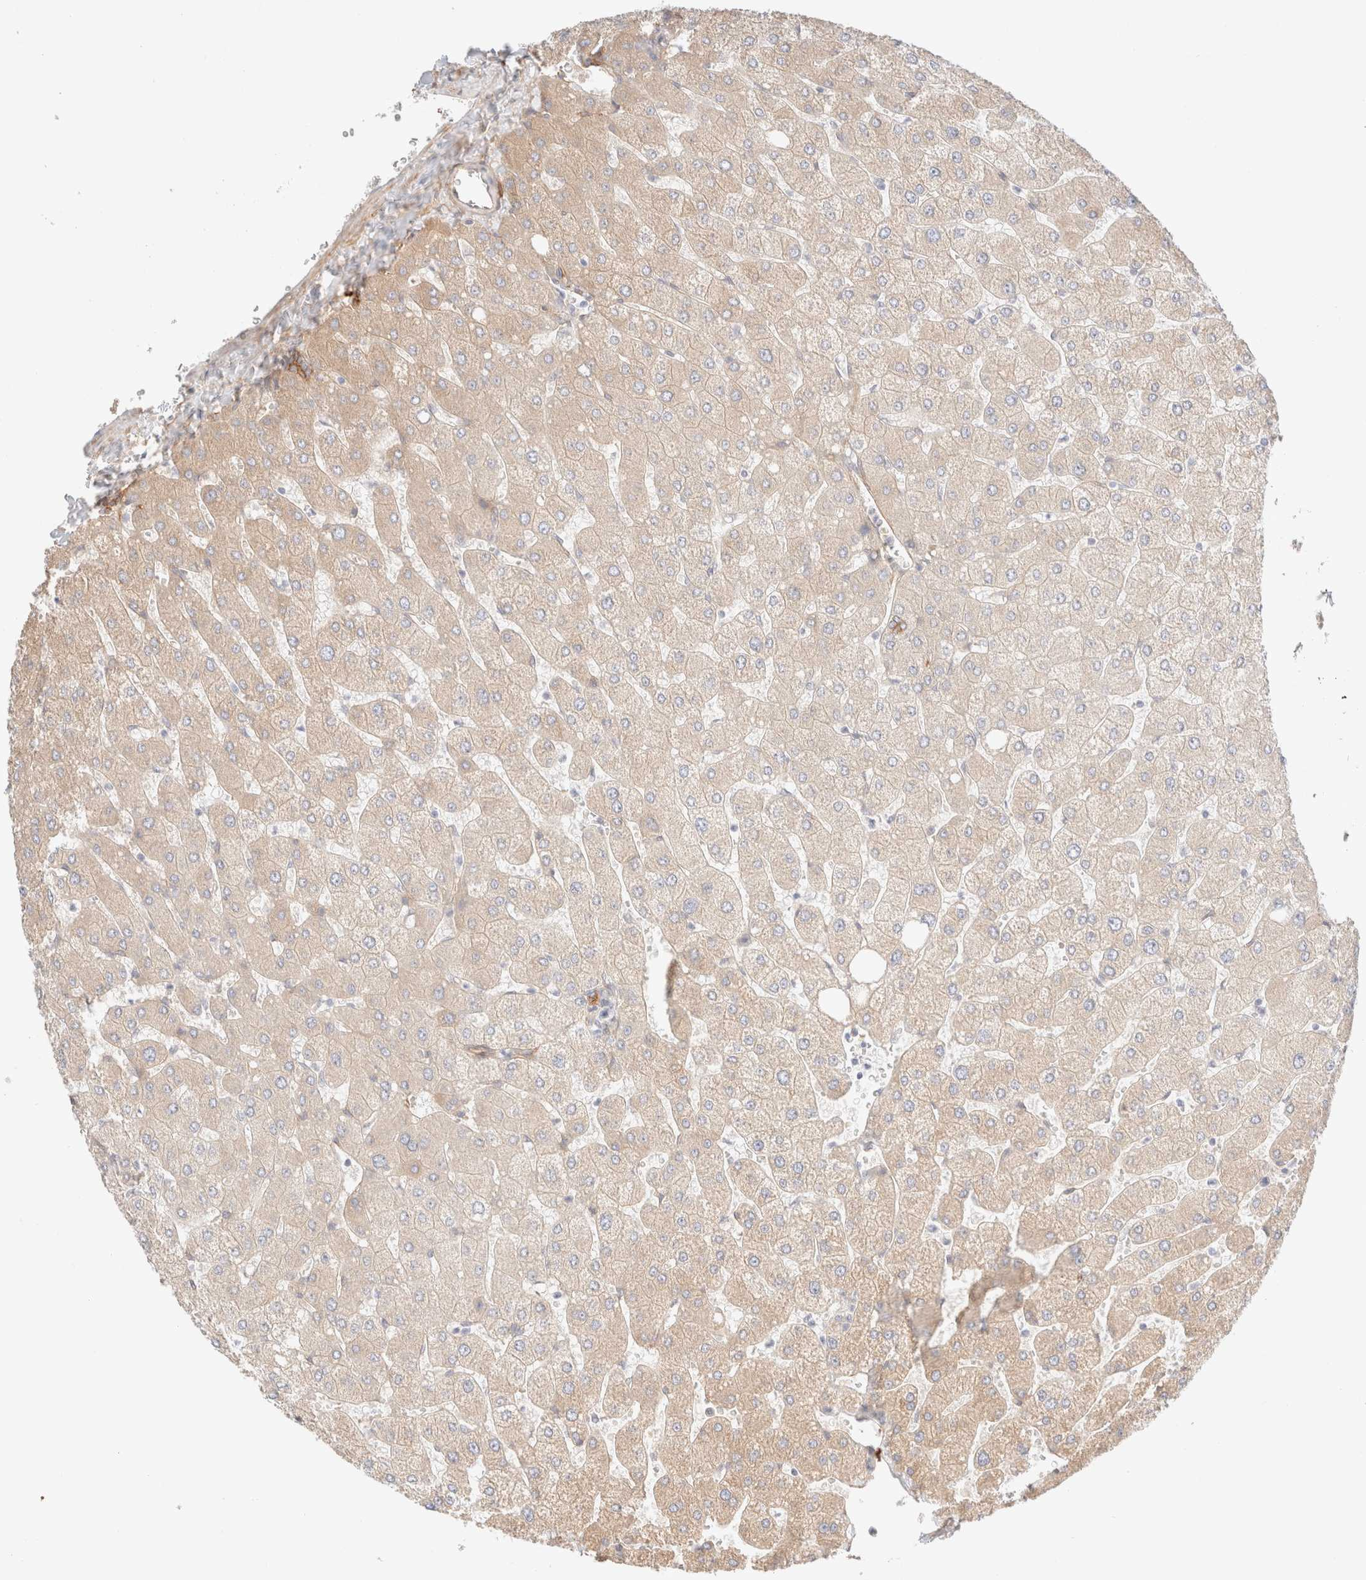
{"staining": {"intensity": "moderate", "quantity": ">75%", "location": "cytoplasmic/membranous"}, "tissue": "liver", "cell_type": "Cholangiocytes", "image_type": "normal", "snomed": [{"axis": "morphology", "description": "Normal tissue, NOS"}, {"axis": "topography", "description": "Liver"}], "caption": "Protein positivity by immunohistochemistry (IHC) reveals moderate cytoplasmic/membranous expression in about >75% of cholangiocytes in normal liver.", "gene": "NIBAN2", "patient": {"sex": "male", "age": 55}}